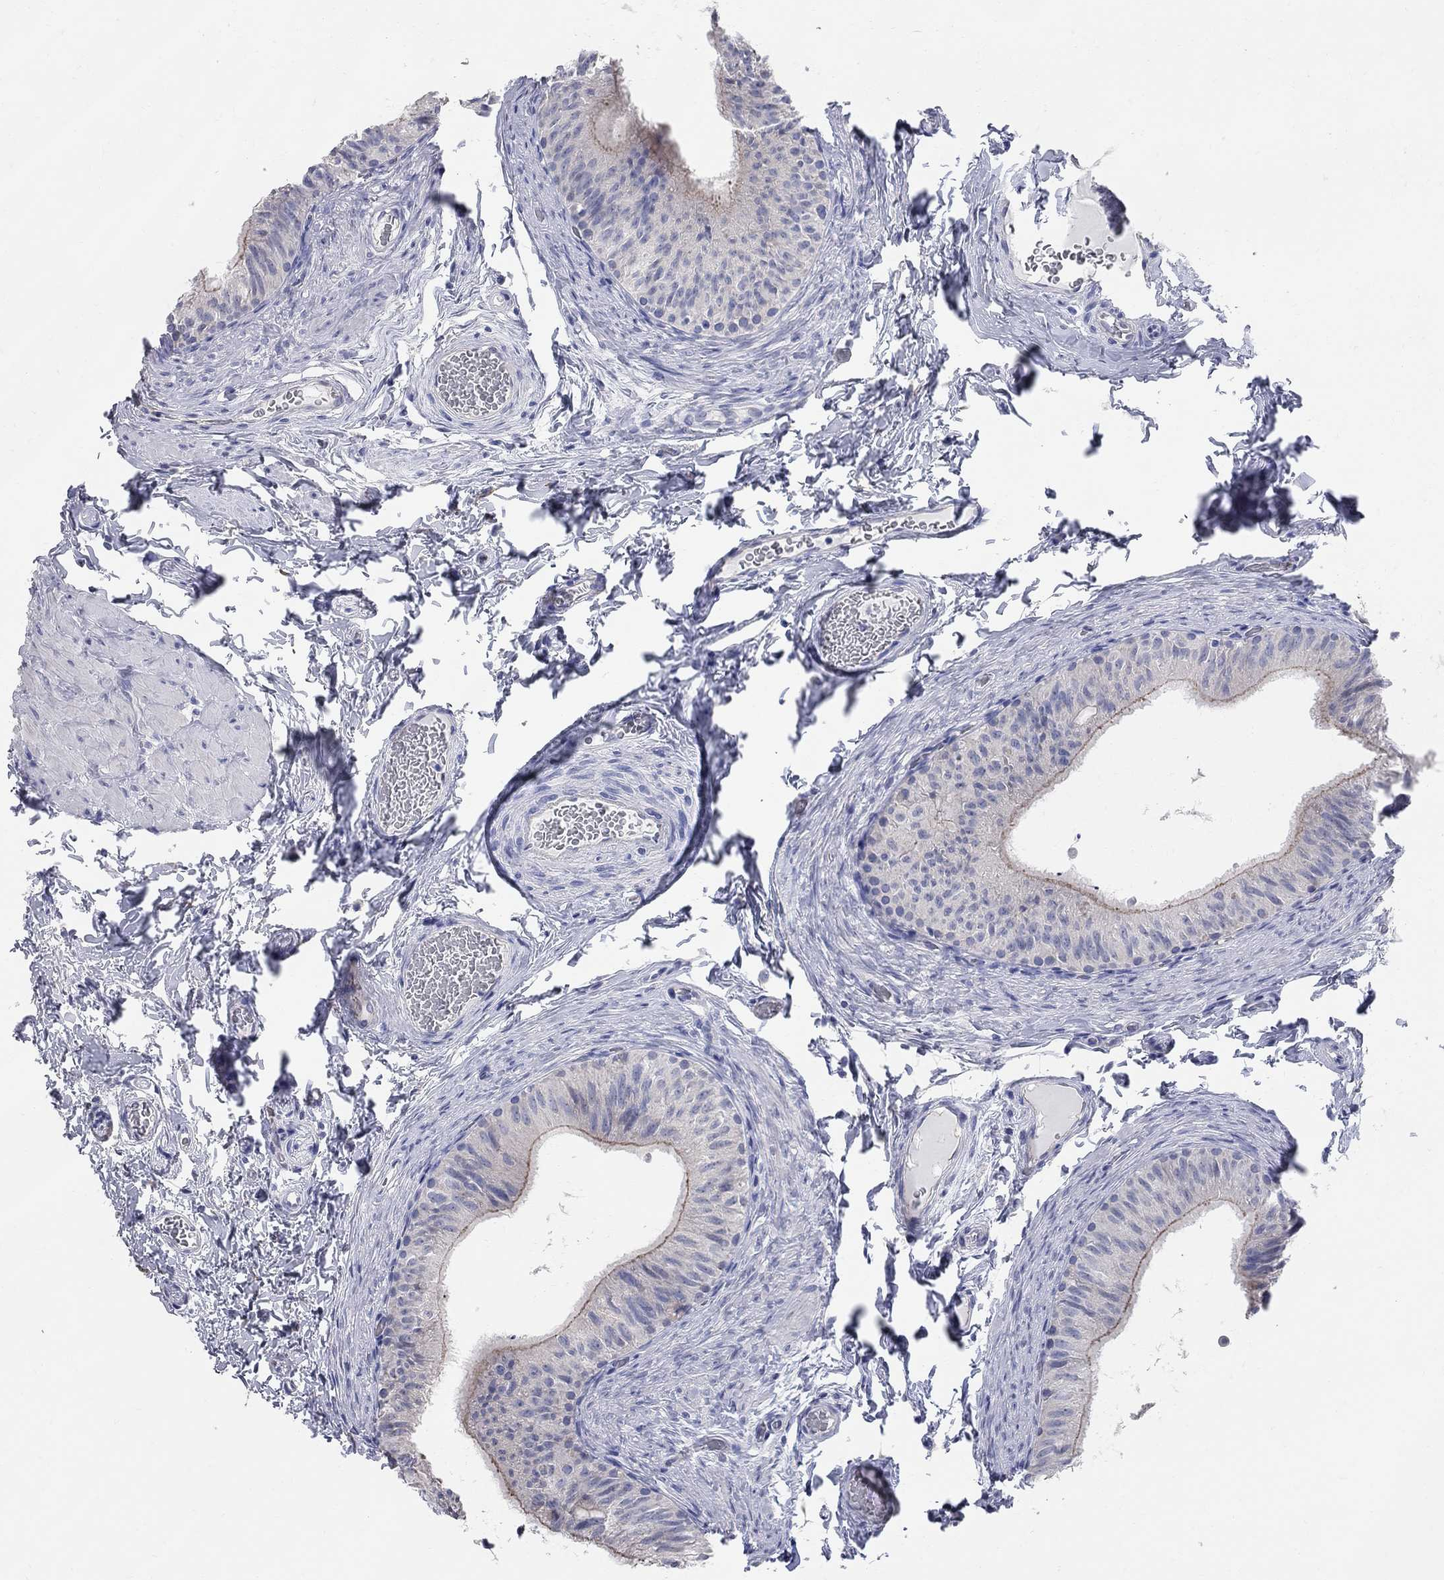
{"staining": {"intensity": "strong", "quantity": "<25%", "location": "cytoplasmic/membranous"}, "tissue": "epididymis", "cell_type": "Glandular cells", "image_type": "normal", "snomed": [{"axis": "morphology", "description": "Normal tissue, NOS"}, {"axis": "topography", "description": "Epididymis"}, {"axis": "topography", "description": "Vas deferens"}], "caption": "This is a micrograph of immunohistochemistry staining of unremarkable epididymis, which shows strong expression in the cytoplasmic/membranous of glandular cells.", "gene": "AOX1", "patient": {"sex": "male", "age": 23}}